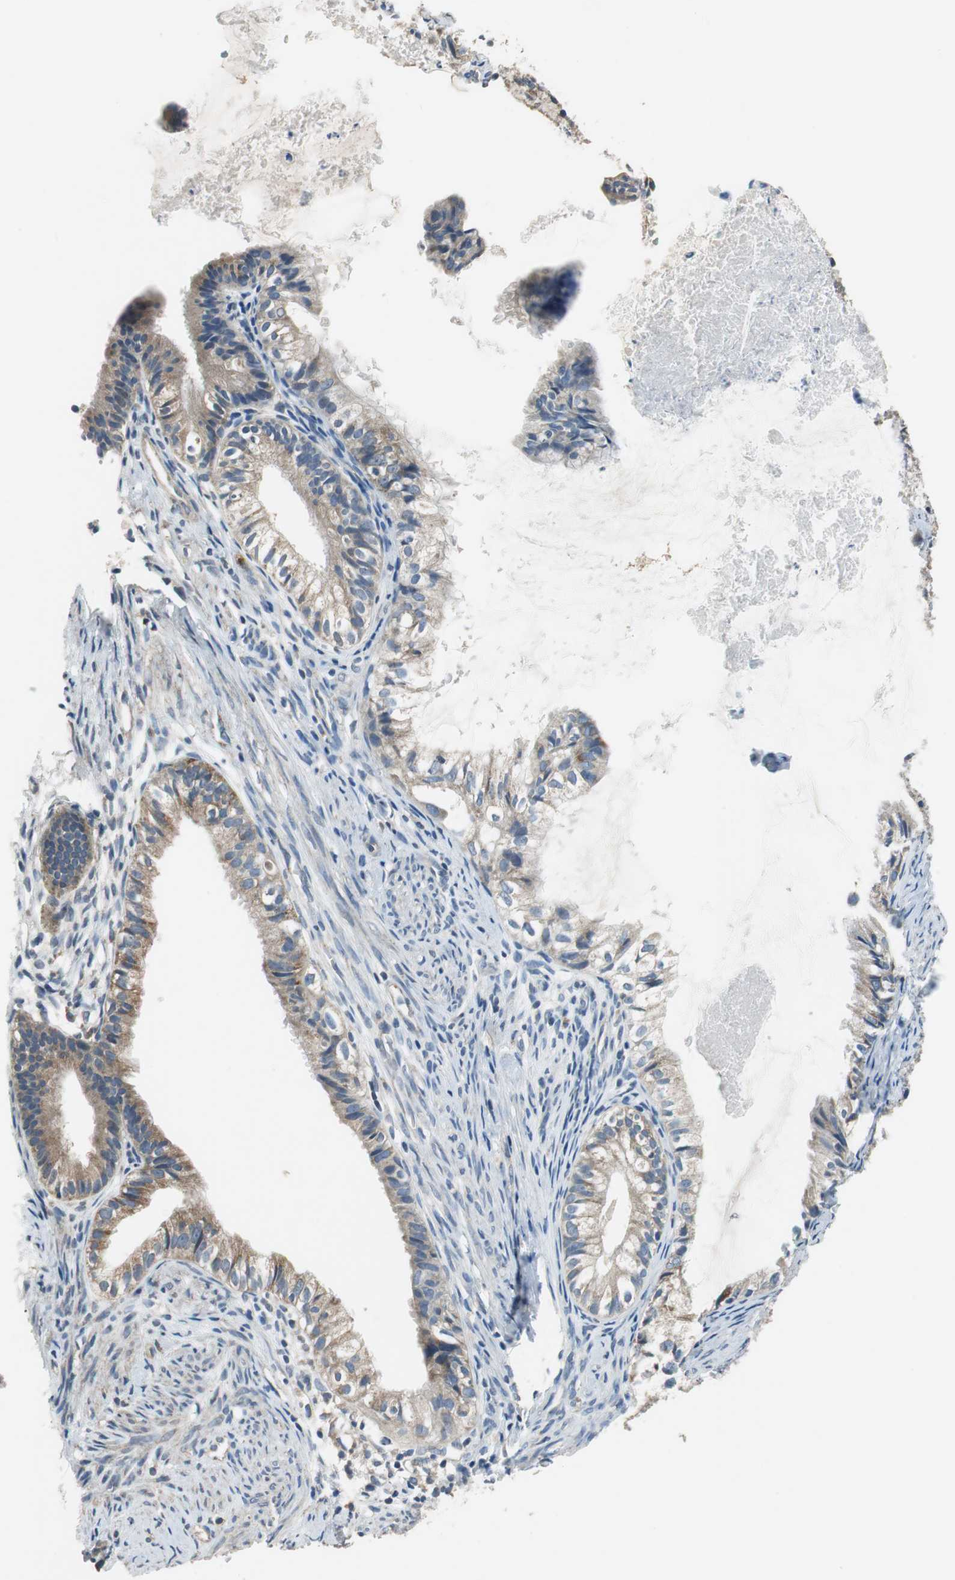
{"staining": {"intensity": "moderate", "quantity": ">75%", "location": "cytoplasmic/membranous"}, "tissue": "cervical cancer", "cell_type": "Tumor cells", "image_type": "cancer", "snomed": [{"axis": "morphology", "description": "Normal tissue, NOS"}, {"axis": "morphology", "description": "Adenocarcinoma, NOS"}, {"axis": "topography", "description": "Cervix"}, {"axis": "topography", "description": "Endometrium"}], "caption": "Immunohistochemical staining of human adenocarcinoma (cervical) shows medium levels of moderate cytoplasmic/membranous protein staining in approximately >75% of tumor cells.", "gene": "MTIF2", "patient": {"sex": "female", "age": 86}}